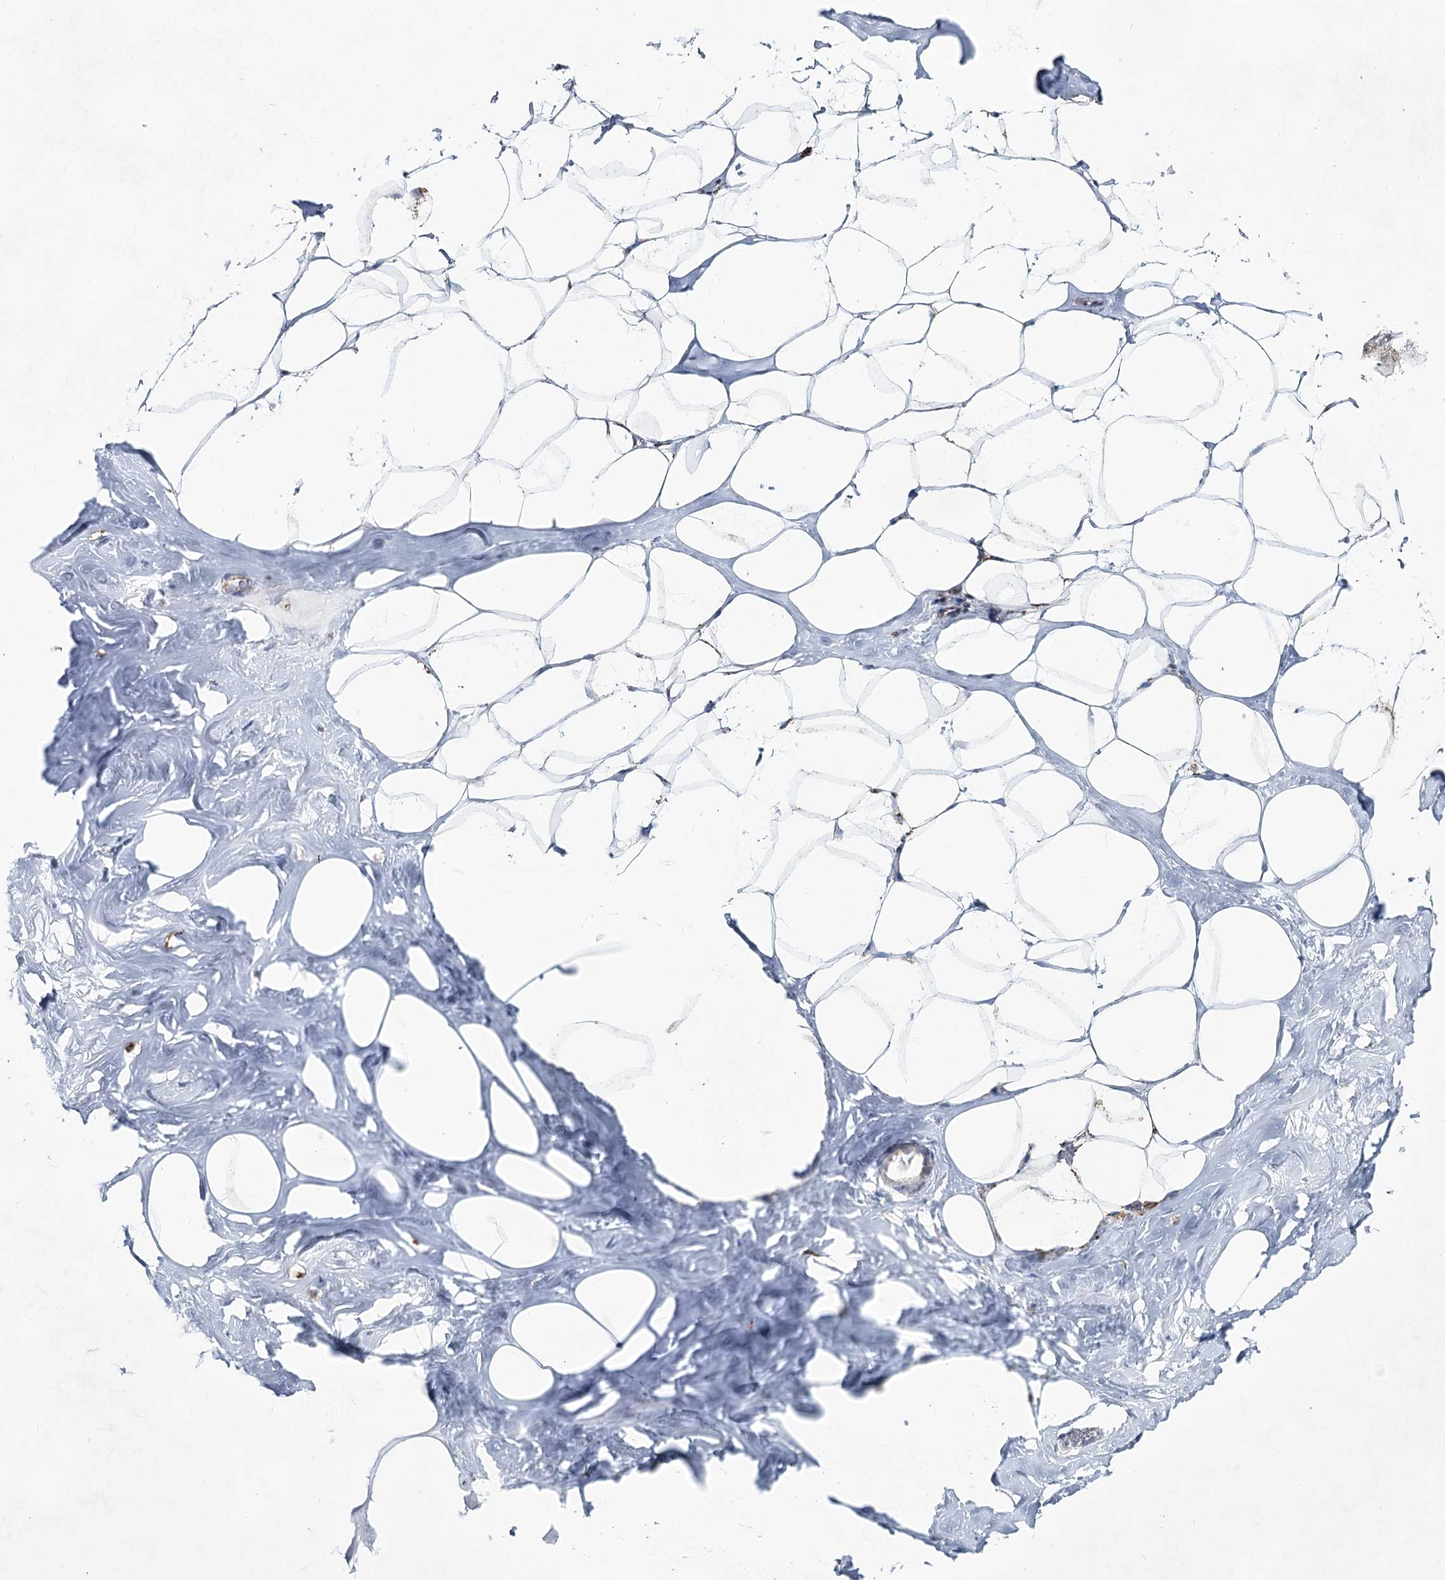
{"staining": {"intensity": "weak", "quantity": ">75%", "location": "cytoplasmic/membranous"}, "tissue": "adipose tissue", "cell_type": "Adipocytes", "image_type": "normal", "snomed": [{"axis": "morphology", "description": "Normal tissue, NOS"}, {"axis": "morphology", "description": "Fibrosis, NOS"}, {"axis": "topography", "description": "Breast"}, {"axis": "topography", "description": "Adipose tissue"}], "caption": "About >75% of adipocytes in benign human adipose tissue exhibit weak cytoplasmic/membranous protein expression as visualized by brown immunohistochemical staining.", "gene": "CWF19L1", "patient": {"sex": "female", "age": 39}}